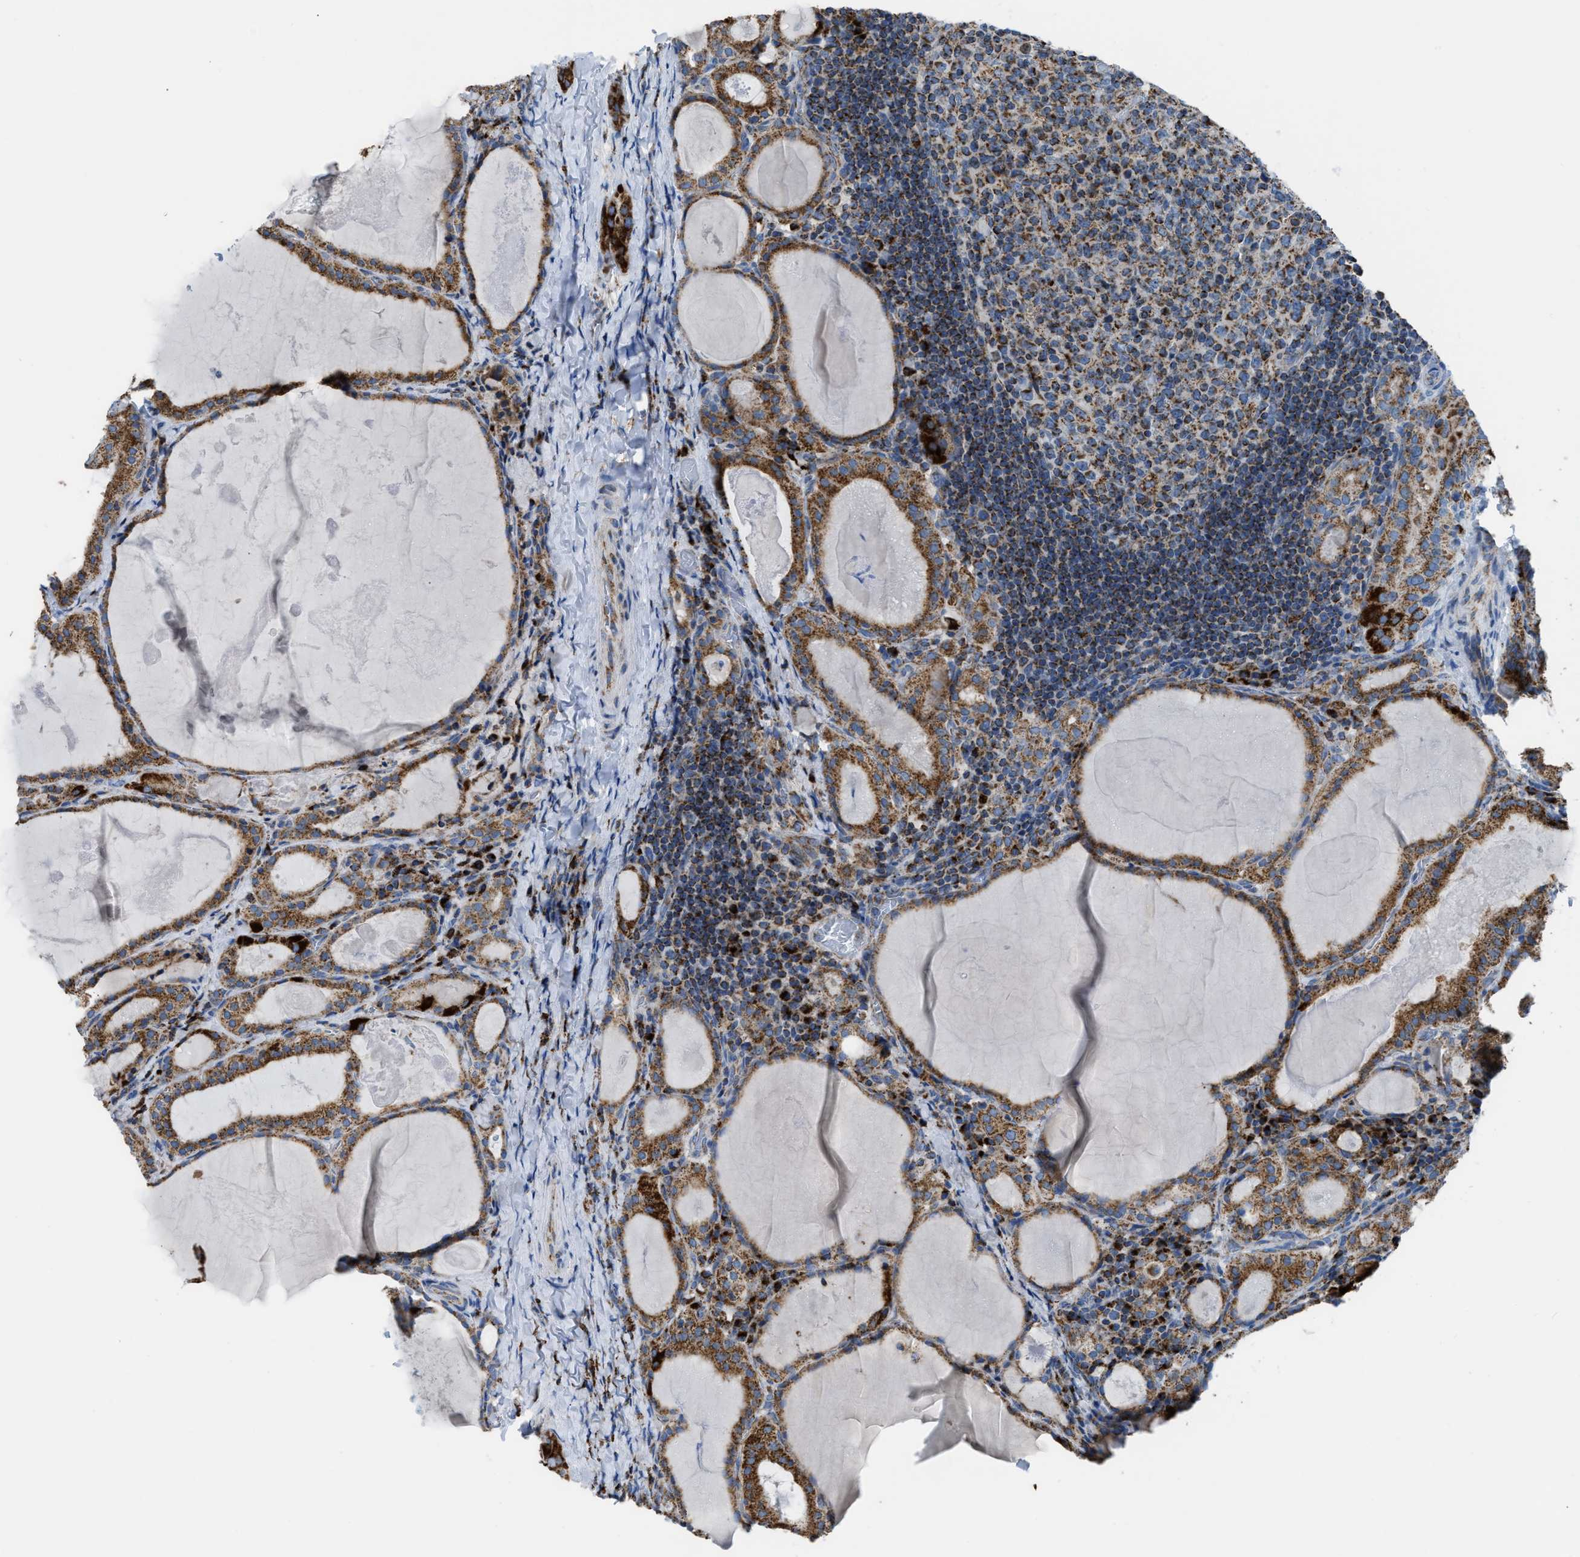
{"staining": {"intensity": "moderate", "quantity": ">75%", "location": "cytoplasmic/membranous"}, "tissue": "thyroid cancer", "cell_type": "Tumor cells", "image_type": "cancer", "snomed": [{"axis": "morphology", "description": "Papillary adenocarcinoma, NOS"}, {"axis": "topography", "description": "Thyroid gland"}], "caption": "Thyroid cancer tissue exhibits moderate cytoplasmic/membranous expression in approximately >75% of tumor cells", "gene": "ETFB", "patient": {"sex": "female", "age": 42}}